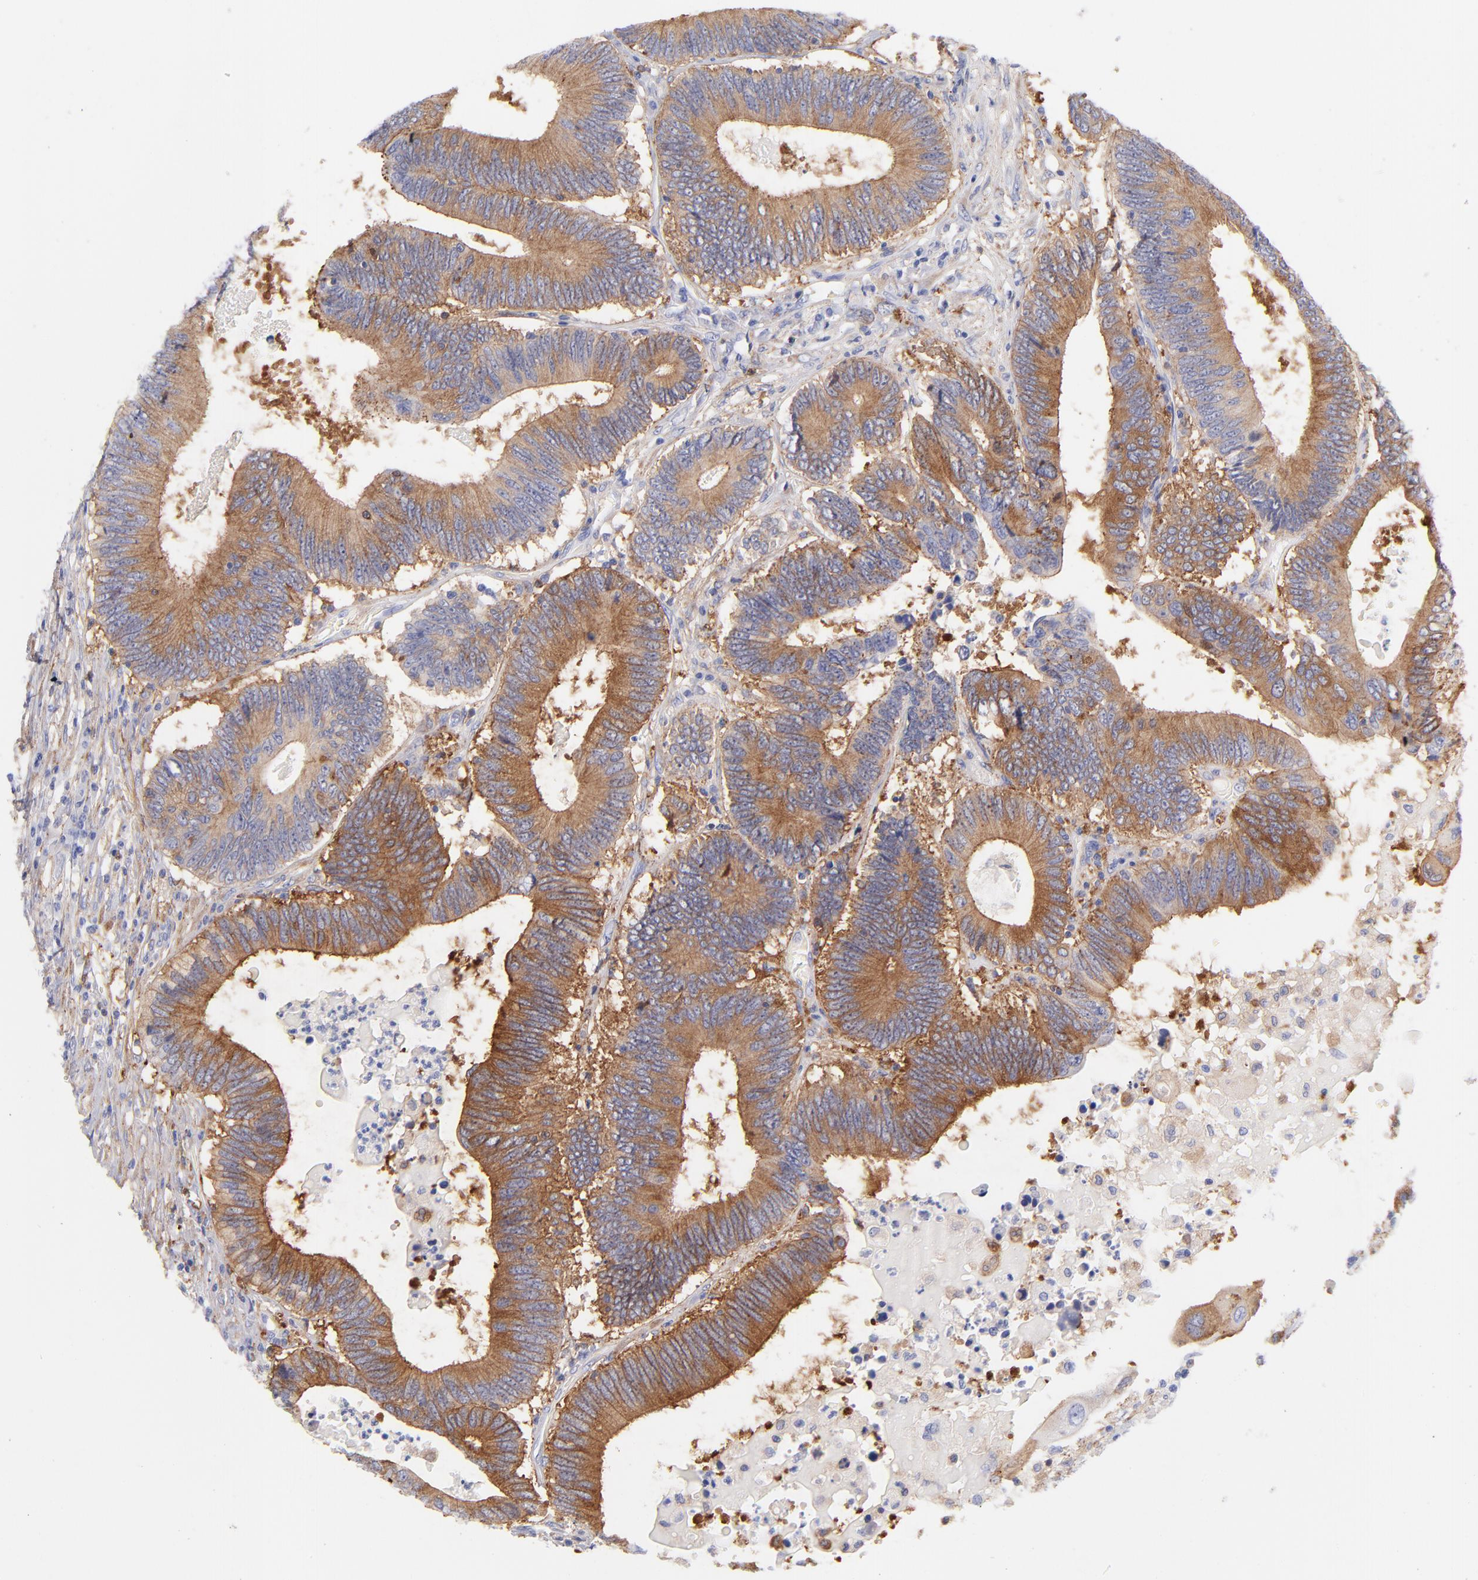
{"staining": {"intensity": "moderate", "quantity": ">75%", "location": "cytoplasmic/membranous"}, "tissue": "colorectal cancer", "cell_type": "Tumor cells", "image_type": "cancer", "snomed": [{"axis": "morphology", "description": "Adenocarcinoma, NOS"}, {"axis": "topography", "description": "Colon"}], "caption": "An IHC photomicrograph of tumor tissue is shown. Protein staining in brown labels moderate cytoplasmic/membranous positivity in colorectal adenocarcinoma within tumor cells. (brown staining indicates protein expression, while blue staining denotes nuclei).", "gene": "PRKCA", "patient": {"sex": "female", "age": 78}}